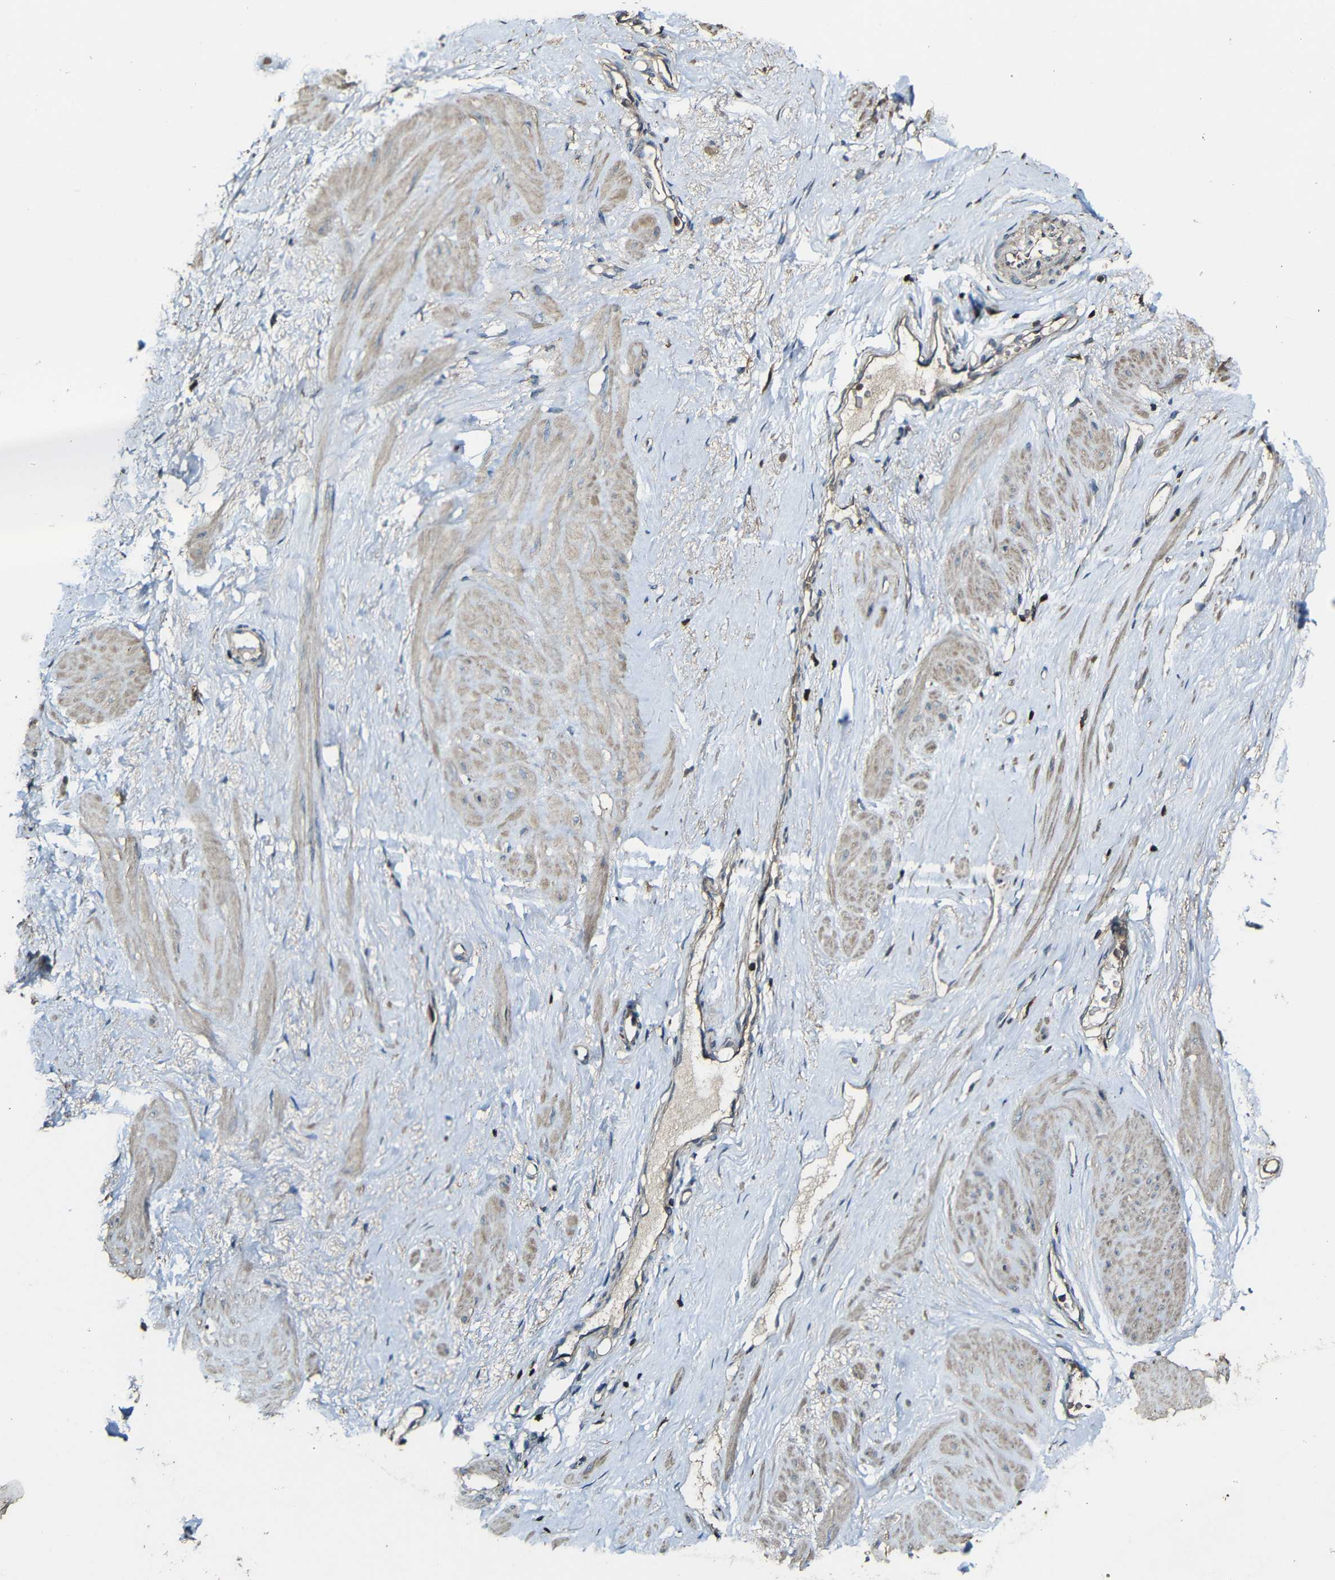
{"staining": {"intensity": "moderate", "quantity": "25%-75%", "location": "cytoplasmic/membranous"}, "tissue": "adipose tissue", "cell_type": "Adipocytes", "image_type": "normal", "snomed": [{"axis": "morphology", "description": "Normal tissue, NOS"}, {"axis": "topography", "description": "Soft tissue"}, {"axis": "topography", "description": "Vascular tissue"}], "caption": "High-power microscopy captured an immunohistochemistry histopathology image of benign adipose tissue, revealing moderate cytoplasmic/membranous staining in approximately 25%-75% of adipocytes.", "gene": "CASP8", "patient": {"sex": "female", "age": 35}}